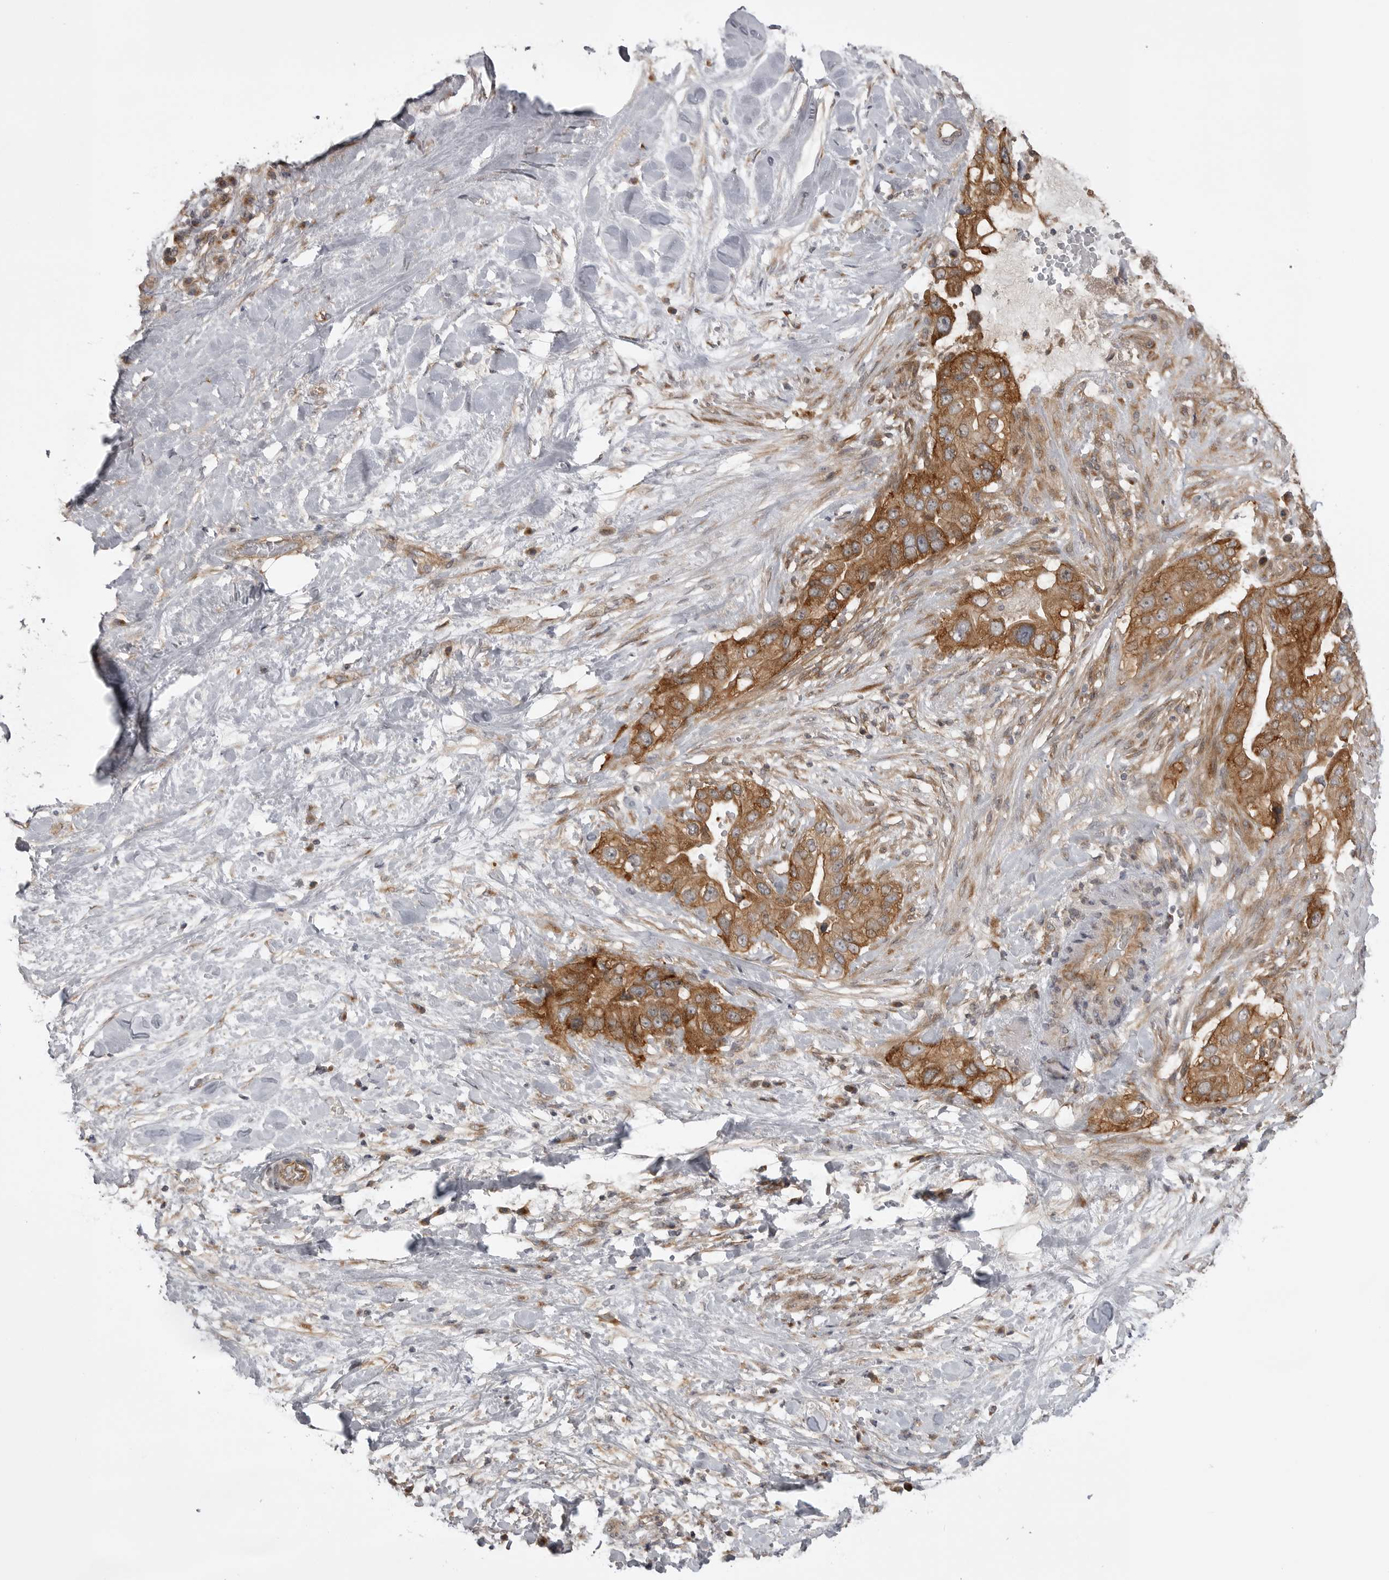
{"staining": {"intensity": "moderate", "quantity": ">75%", "location": "cytoplasmic/membranous"}, "tissue": "pancreatic cancer", "cell_type": "Tumor cells", "image_type": "cancer", "snomed": [{"axis": "morphology", "description": "Inflammation, NOS"}, {"axis": "morphology", "description": "Adenocarcinoma, NOS"}, {"axis": "topography", "description": "Pancreas"}], "caption": "Pancreatic adenocarcinoma stained with a brown dye exhibits moderate cytoplasmic/membranous positive staining in approximately >75% of tumor cells.", "gene": "LRRC45", "patient": {"sex": "female", "age": 56}}